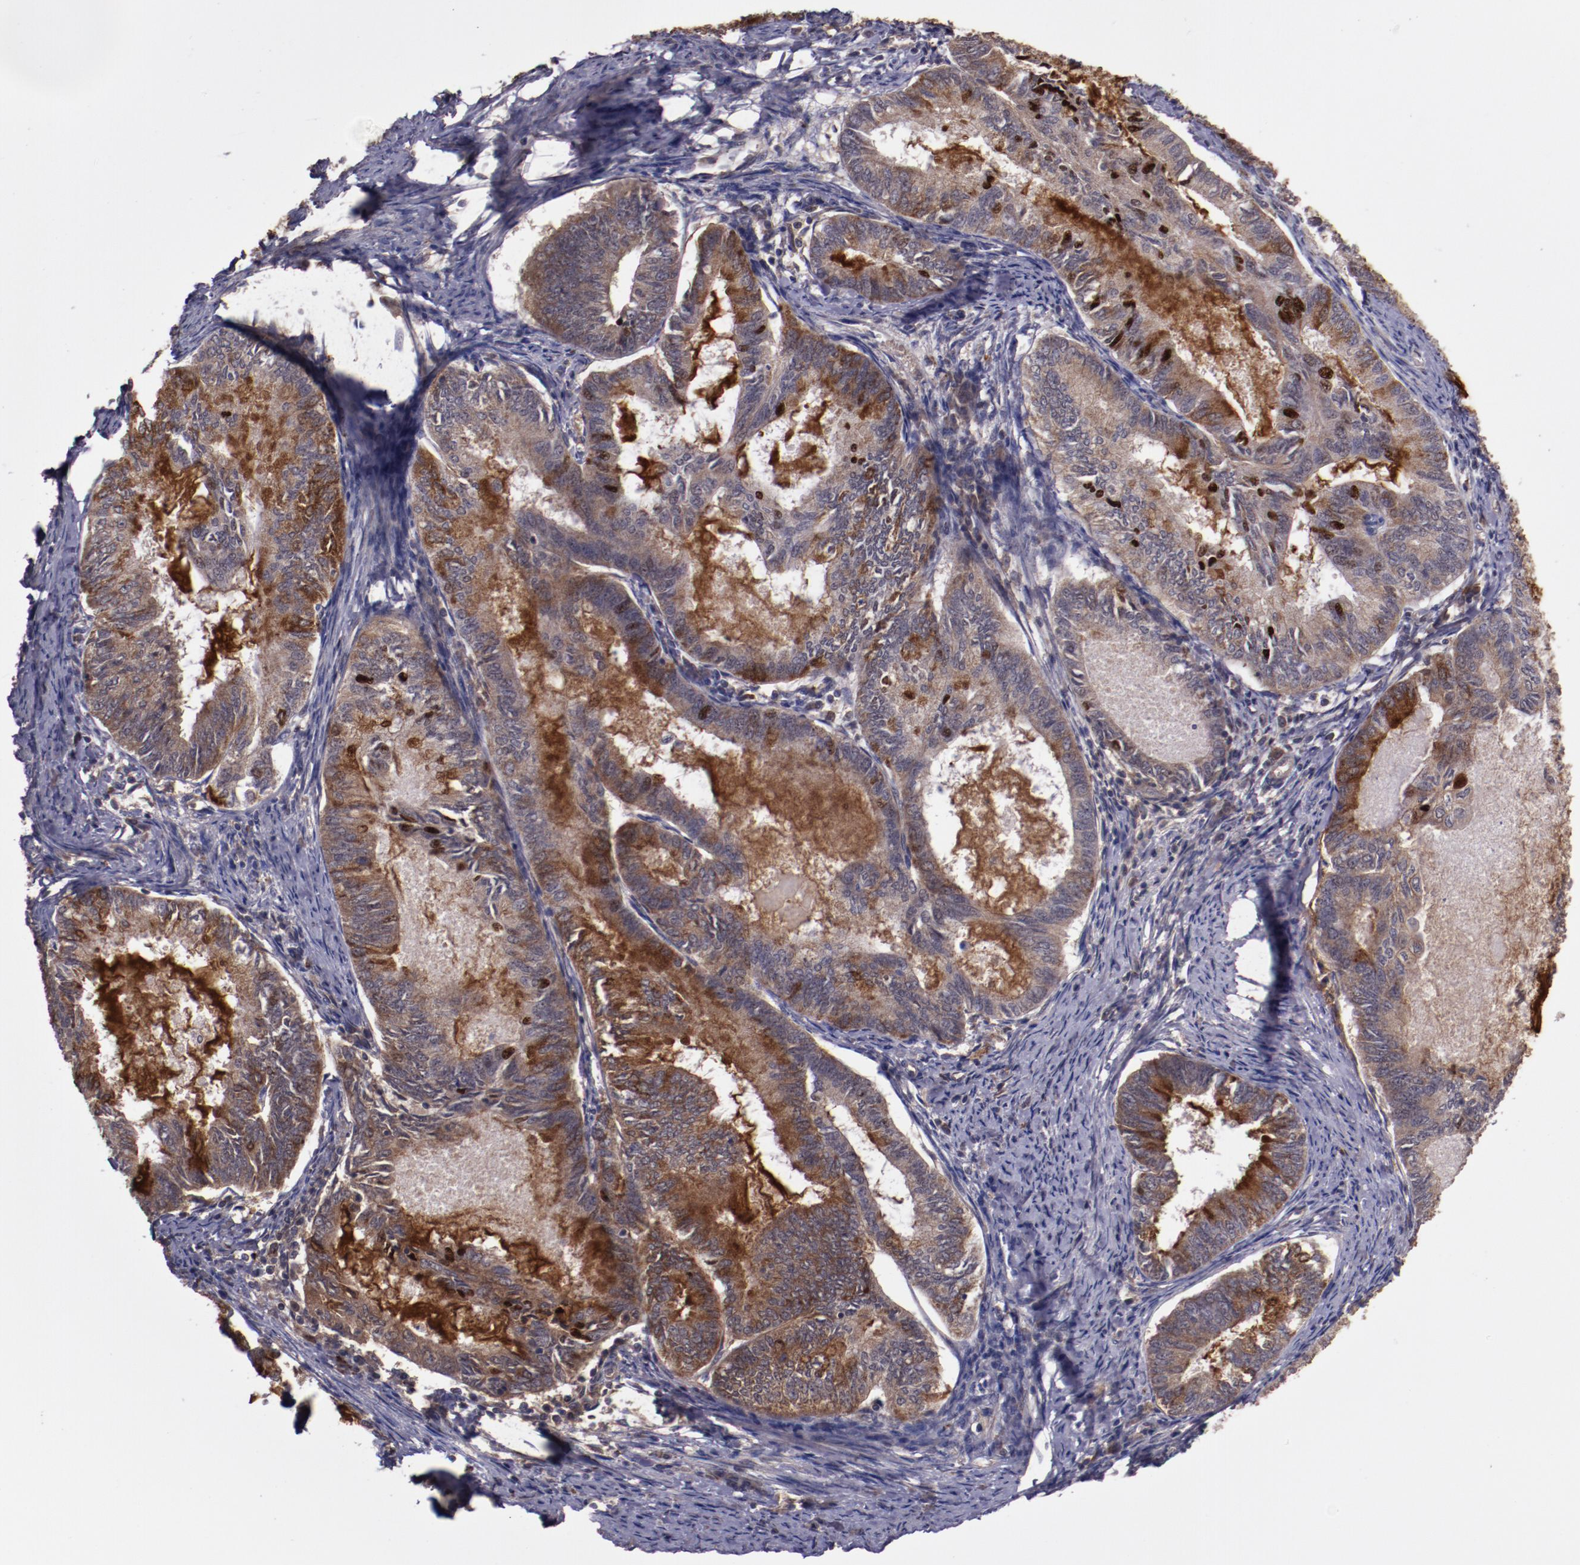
{"staining": {"intensity": "moderate", "quantity": ">75%", "location": "cytoplasmic/membranous"}, "tissue": "endometrial cancer", "cell_type": "Tumor cells", "image_type": "cancer", "snomed": [{"axis": "morphology", "description": "Adenocarcinoma, NOS"}, {"axis": "topography", "description": "Endometrium"}], "caption": "Immunohistochemistry (IHC) (DAB) staining of human endometrial cancer reveals moderate cytoplasmic/membranous protein staining in about >75% of tumor cells.", "gene": "FTSJ1", "patient": {"sex": "female", "age": 86}}